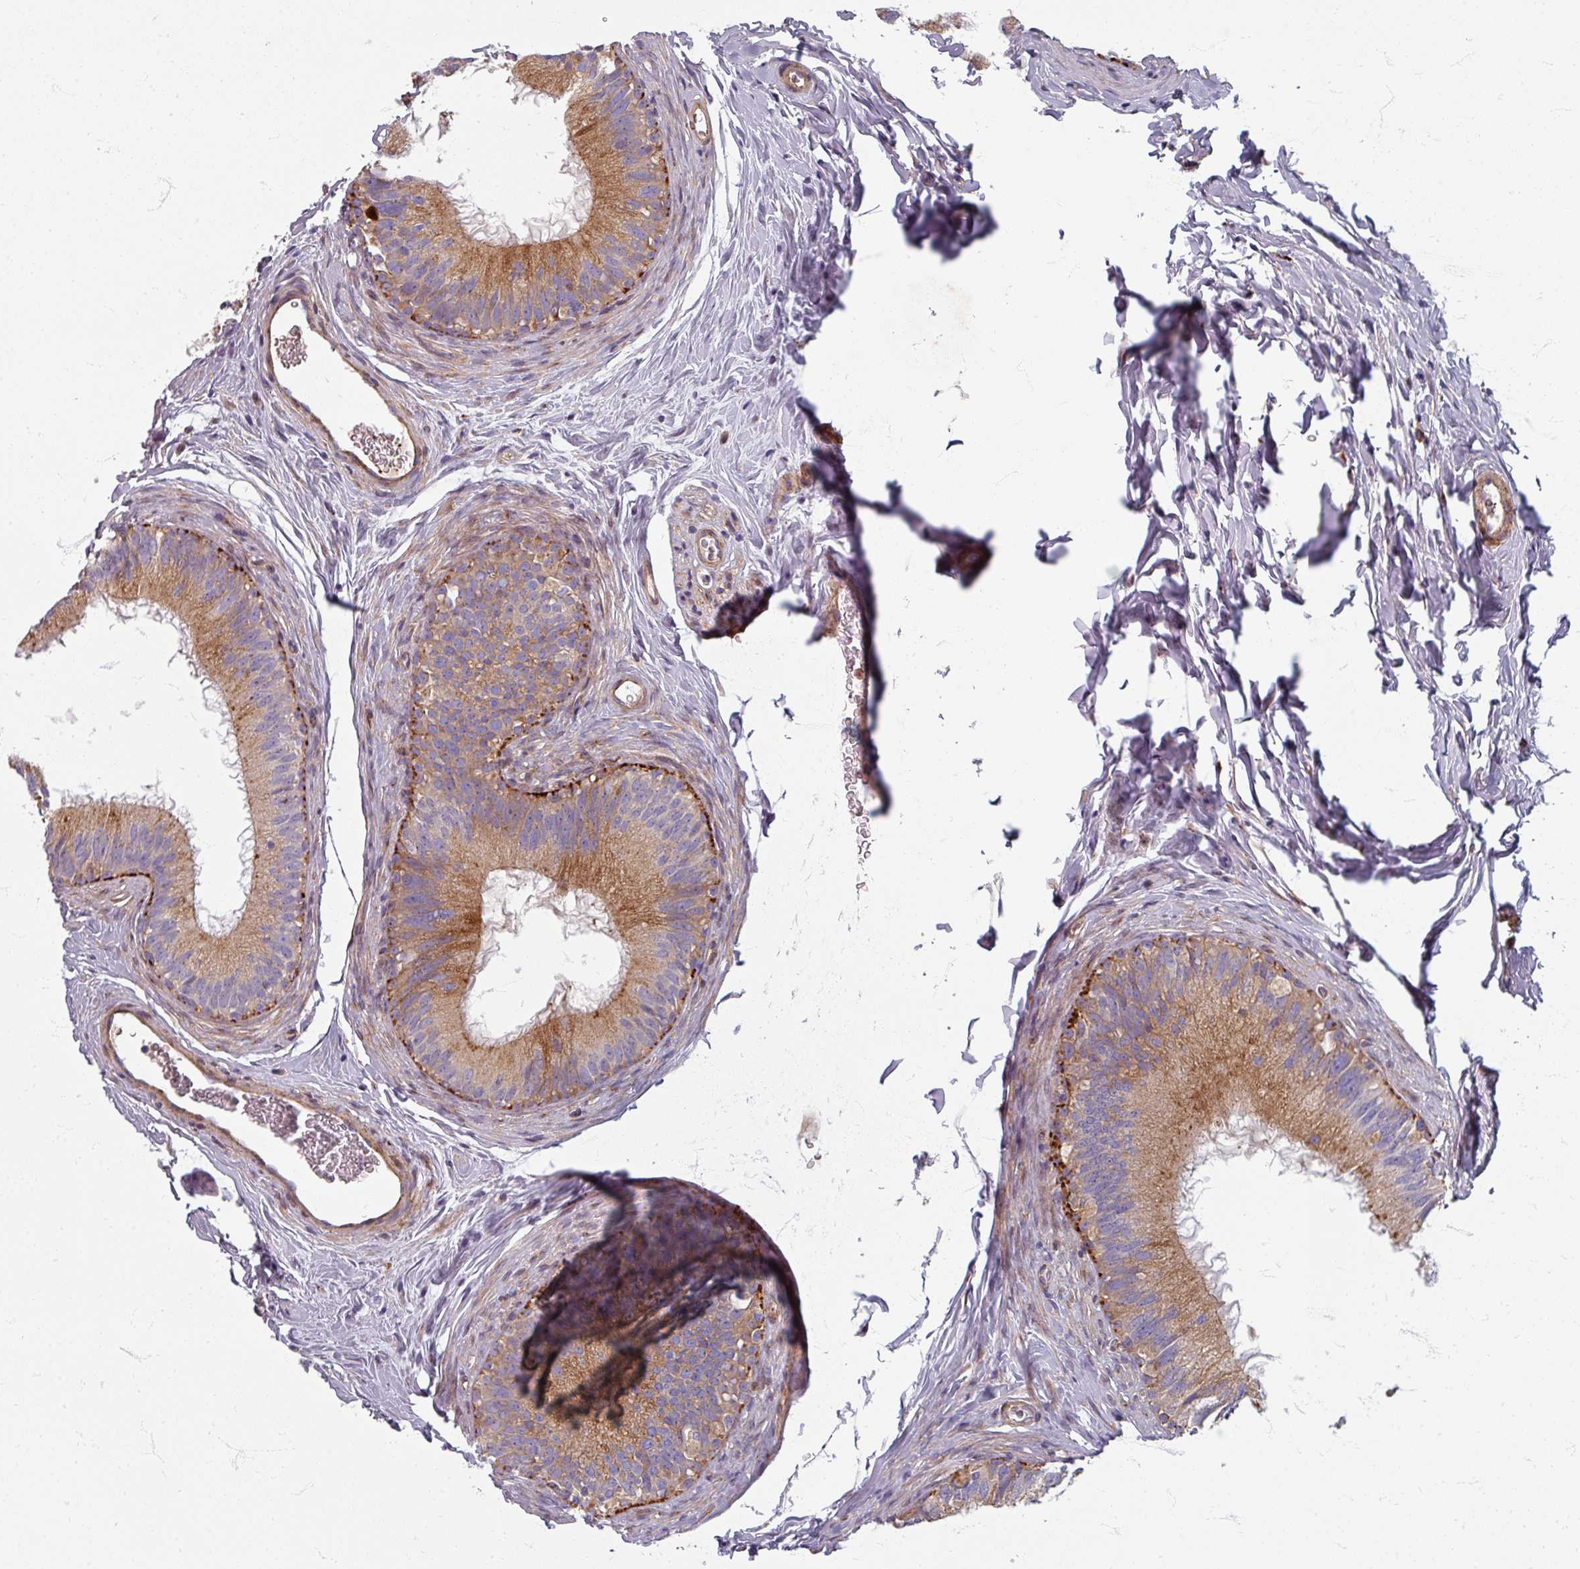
{"staining": {"intensity": "moderate", "quantity": ">75%", "location": "cytoplasmic/membranous"}, "tissue": "epididymis", "cell_type": "Glandular cells", "image_type": "normal", "snomed": [{"axis": "morphology", "description": "Normal tissue, NOS"}, {"axis": "topography", "description": "Epididymis"}], "caption": "Protein staining shows moderate cytoplasmic/membranous staining in about >75% of glandular cells in normal epididymis.", "gene": "GABARAPL1", "patient": {"sex": "male", "age": 38}}